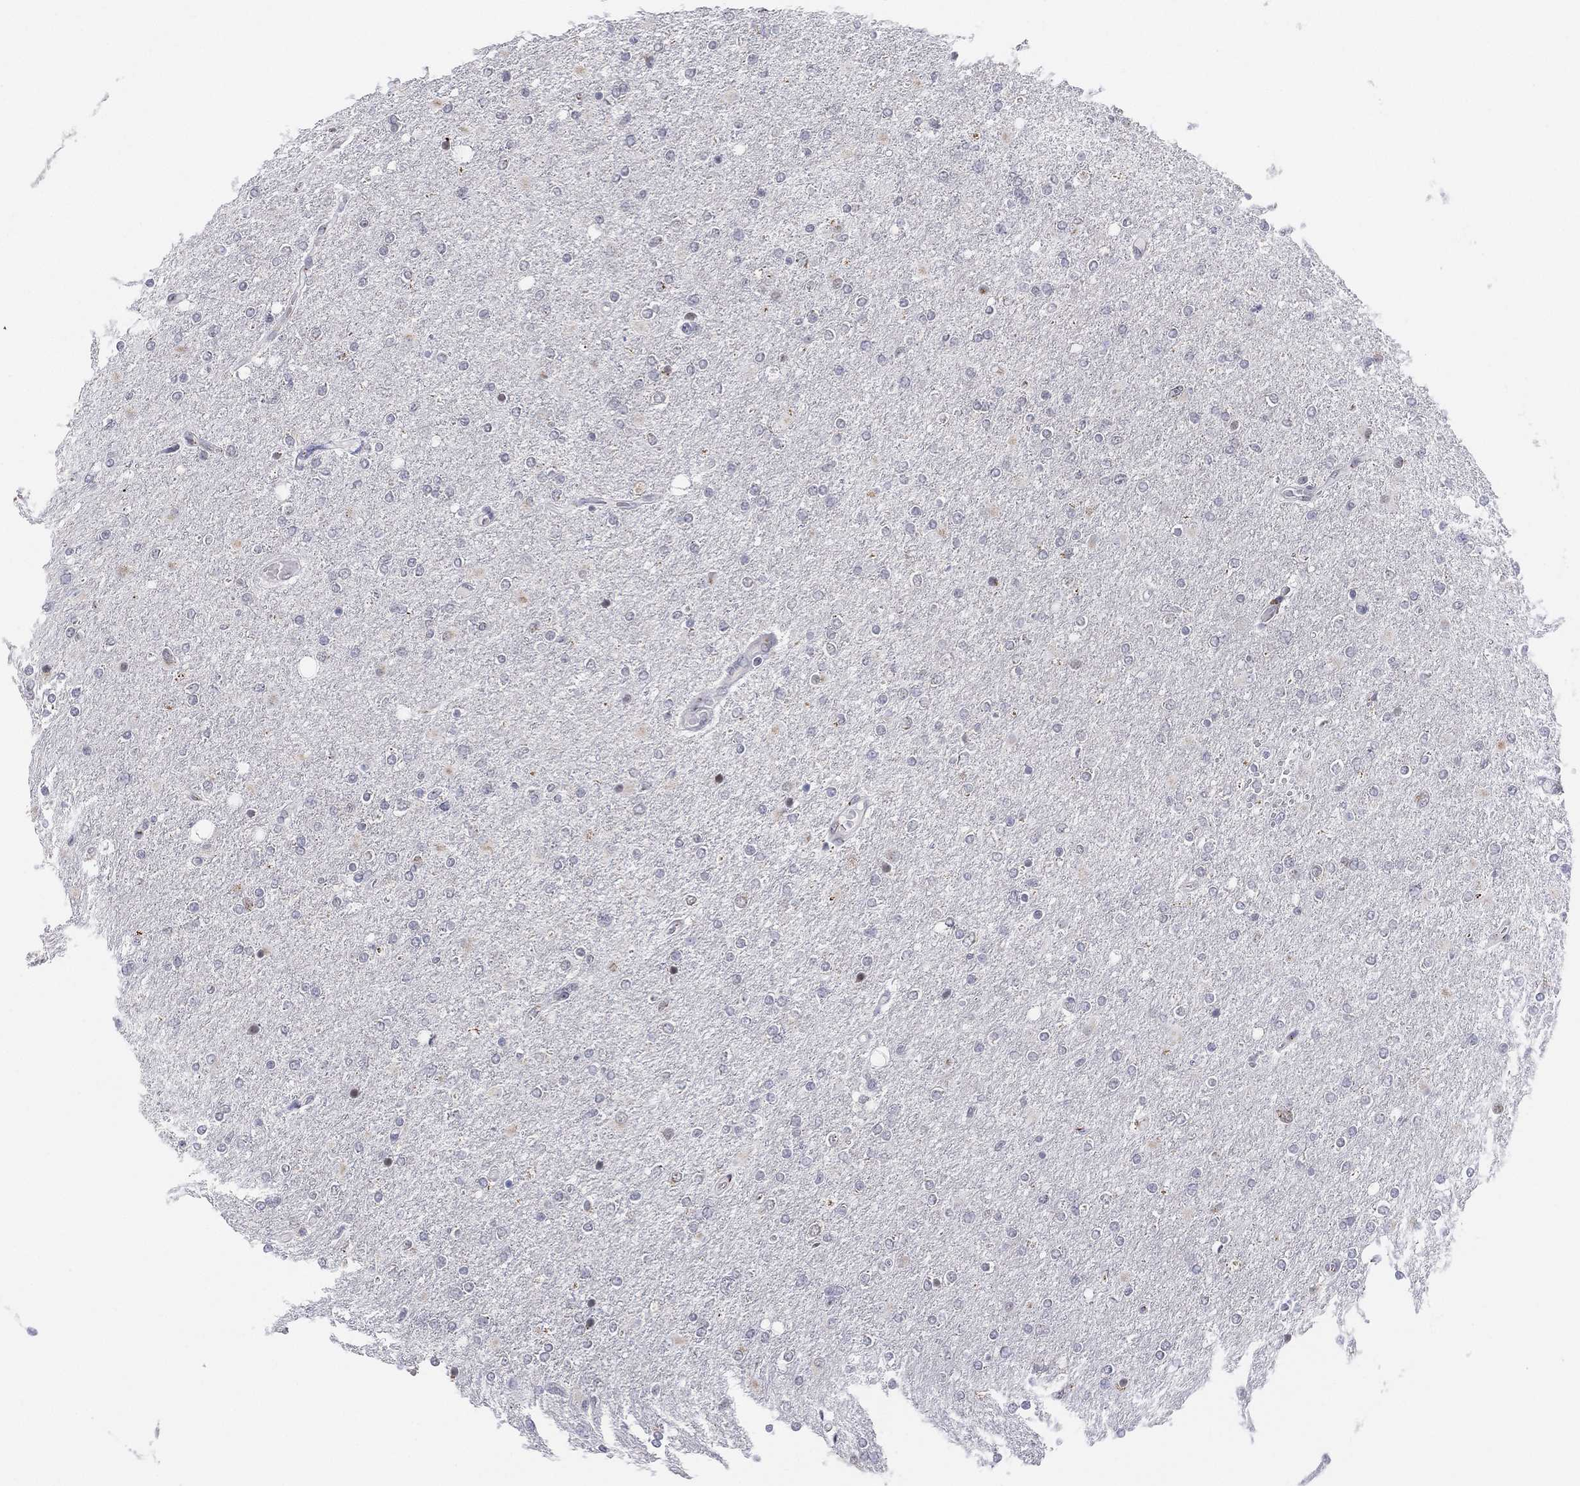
{"staining": {"intensity": "negative", "quantity": "none", "location": "none"}, "tissue": "glioma", "cell_type": "Tumor cells", "image_type": "cancer", "snomed": [{"axis": "morphology", "description": "Glioma, malignant, High grade"}, {"axis": "topography", "description": "Cerebral cortex"}], "caption": "Immunohistochemistry (IHC) image of neoplastic tissue: malignant glioma (high-grade) stained with DAB (3,3'-diaminobenzidine) reveals no significant protein expression in tumor cells. Brightfield microscopy of immunohistochemistry stained with DAB (brown) and hematoxylin (blue), captured at high magnification.", "gene": "CD177", "patient": {"sex": "male", "age": 70}}